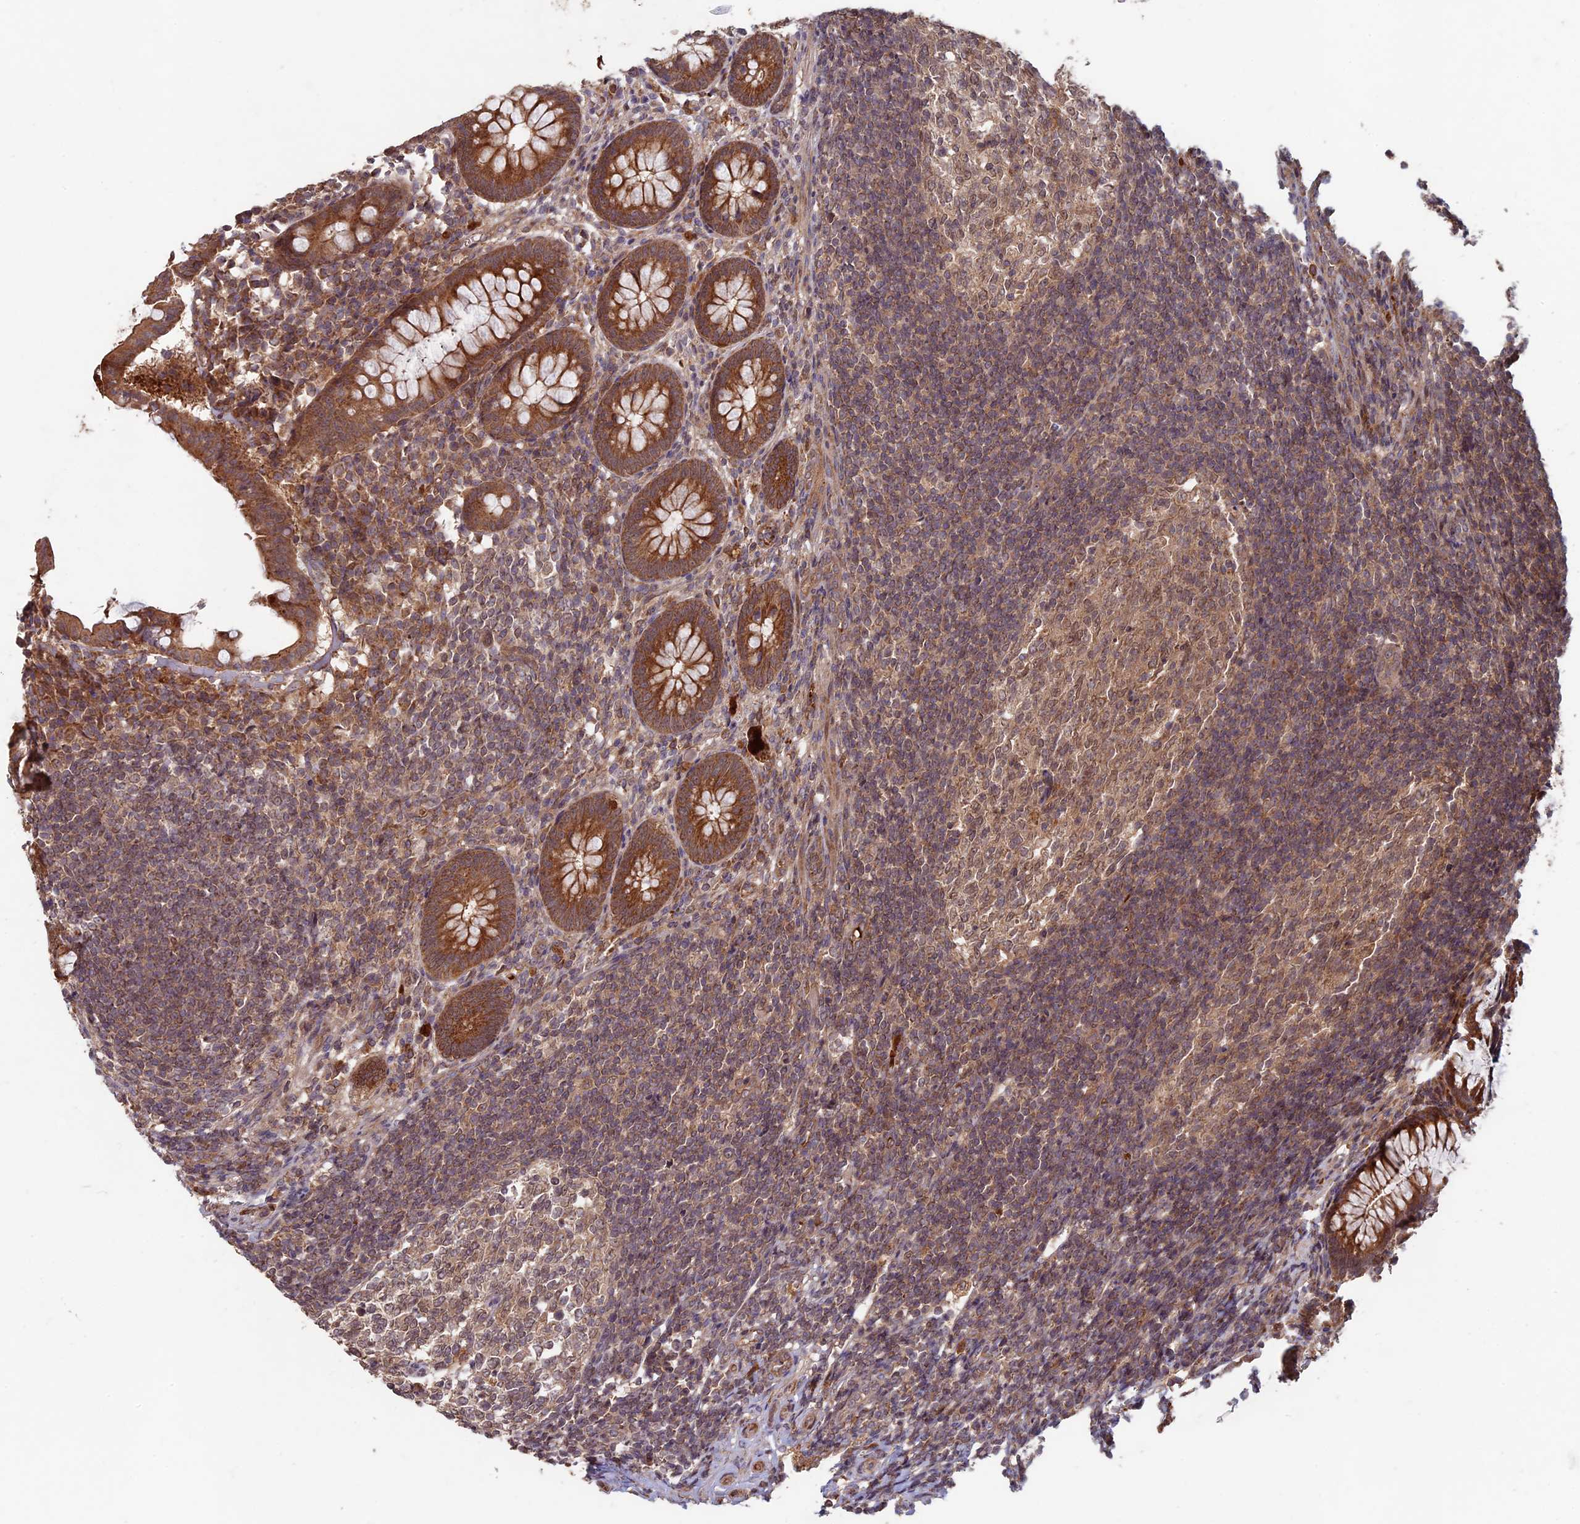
{"staining": {"intensity": "strong", "quantity": ">75%", "location": "cytoplasmic/membranous"}, "tissue": "appendix", "cell_type": "Glandular cells", "image_type": "normal", "snomed": [{"axis": "morphology", "description": "Normal tissue, NOS"}, {"axis": "topography", "description": "Appendix"}], "caption": "DAB immunohistochemical staining of benign appendix exhibits strong cytoplasmic/membranous protein staining in approximately >75% of glandular cells.", "gene": "RCCD1", "patient": {"sex": "female", "age": 33}}